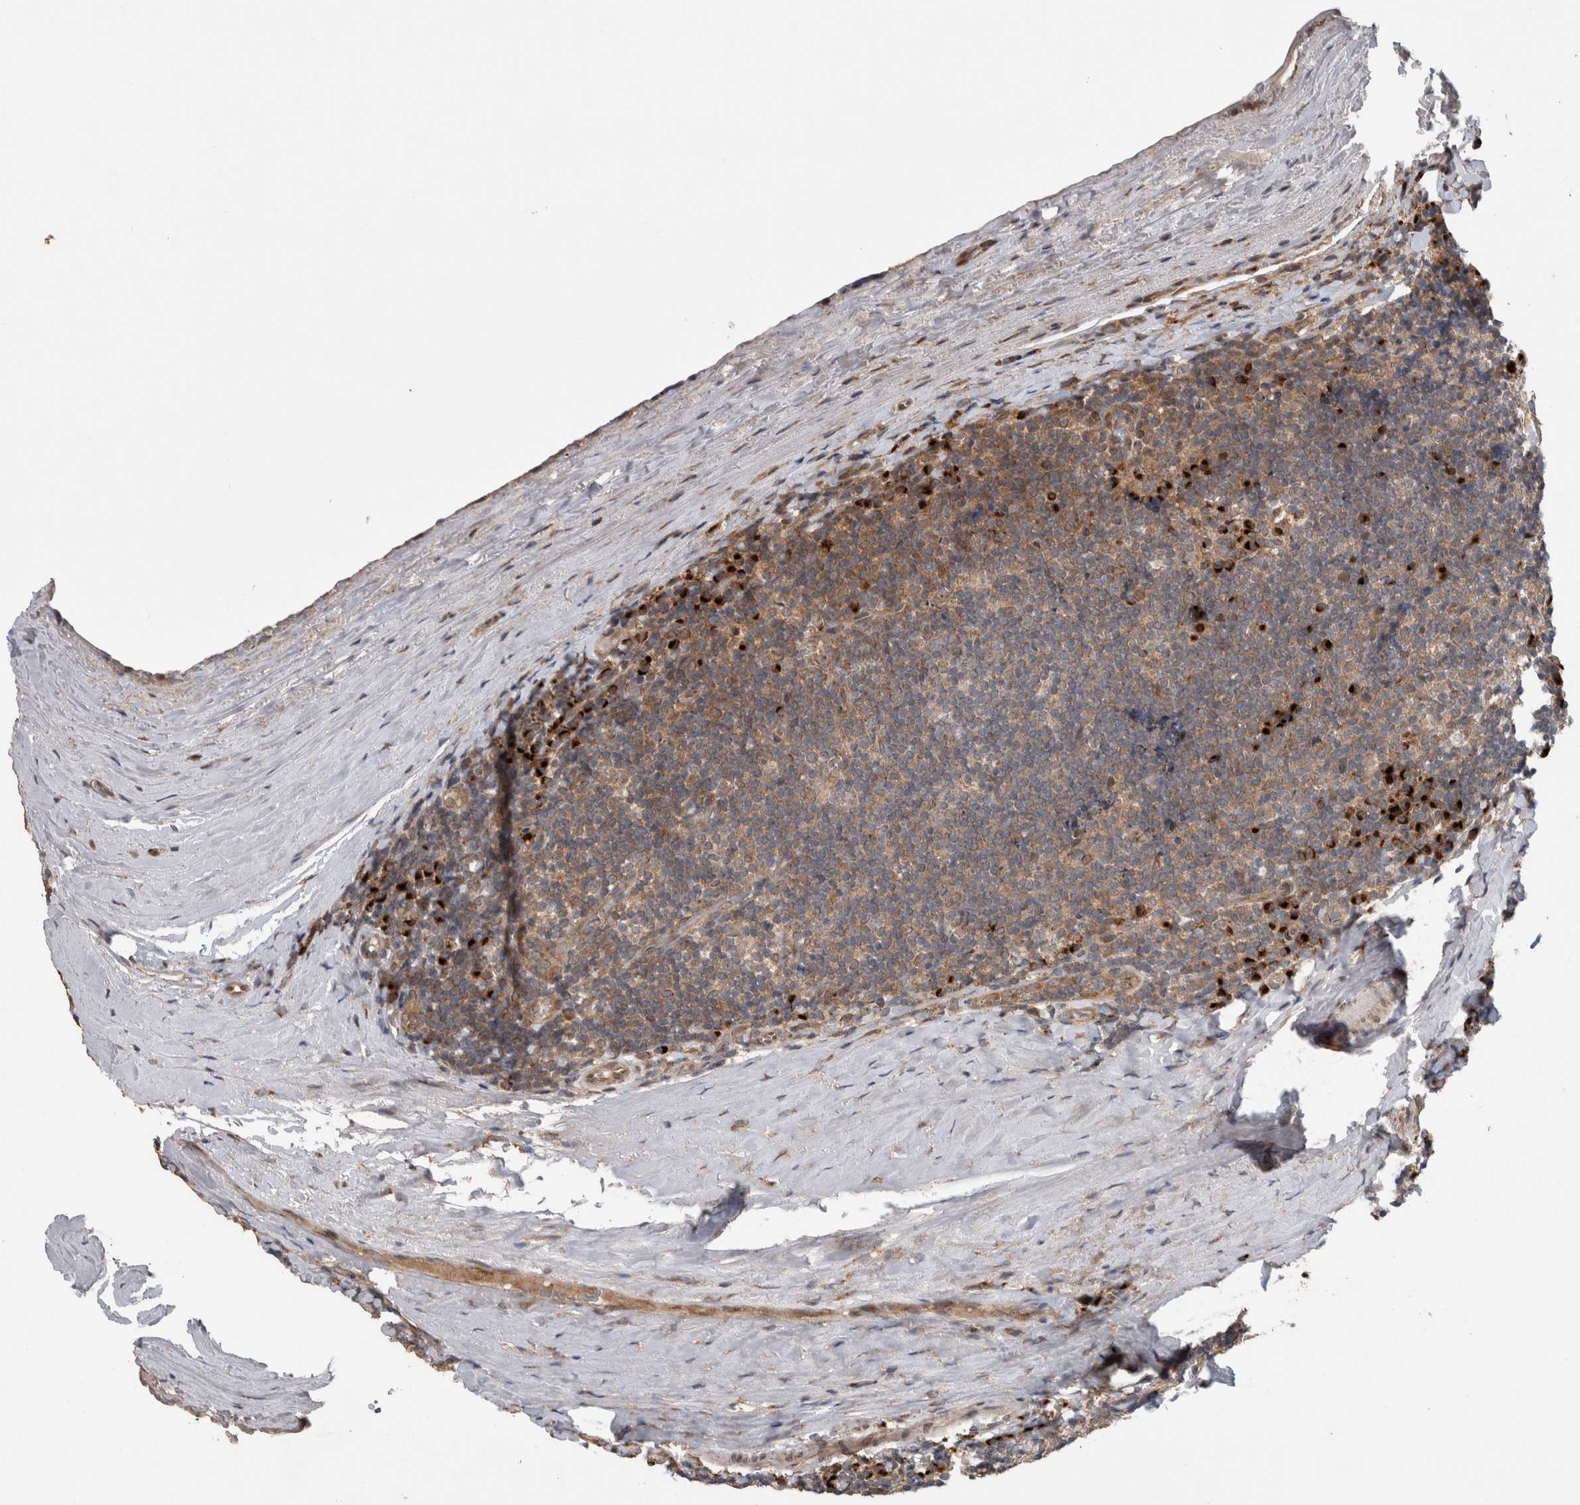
{"staining": {"intensity": "weak", "quantity": ">75%", "location": "cytoplasmic/membranous"}, "tissue": "tonsil", "cell_type": "Germinal center cells", "image_type": "normal", "snomed": [{"axis": "morphology", "description": "Normal tissue, NOS"}, {"axis": "topography", "description": "Tonsil"}], "caption": "Human tonsil stained for a protein (brown) shows weak cytoplasmic/membranous positive positivity in about >75% of germinal center cells.", "gene": "TRIM5", "patient": {"sex": "male", "age": 37}}